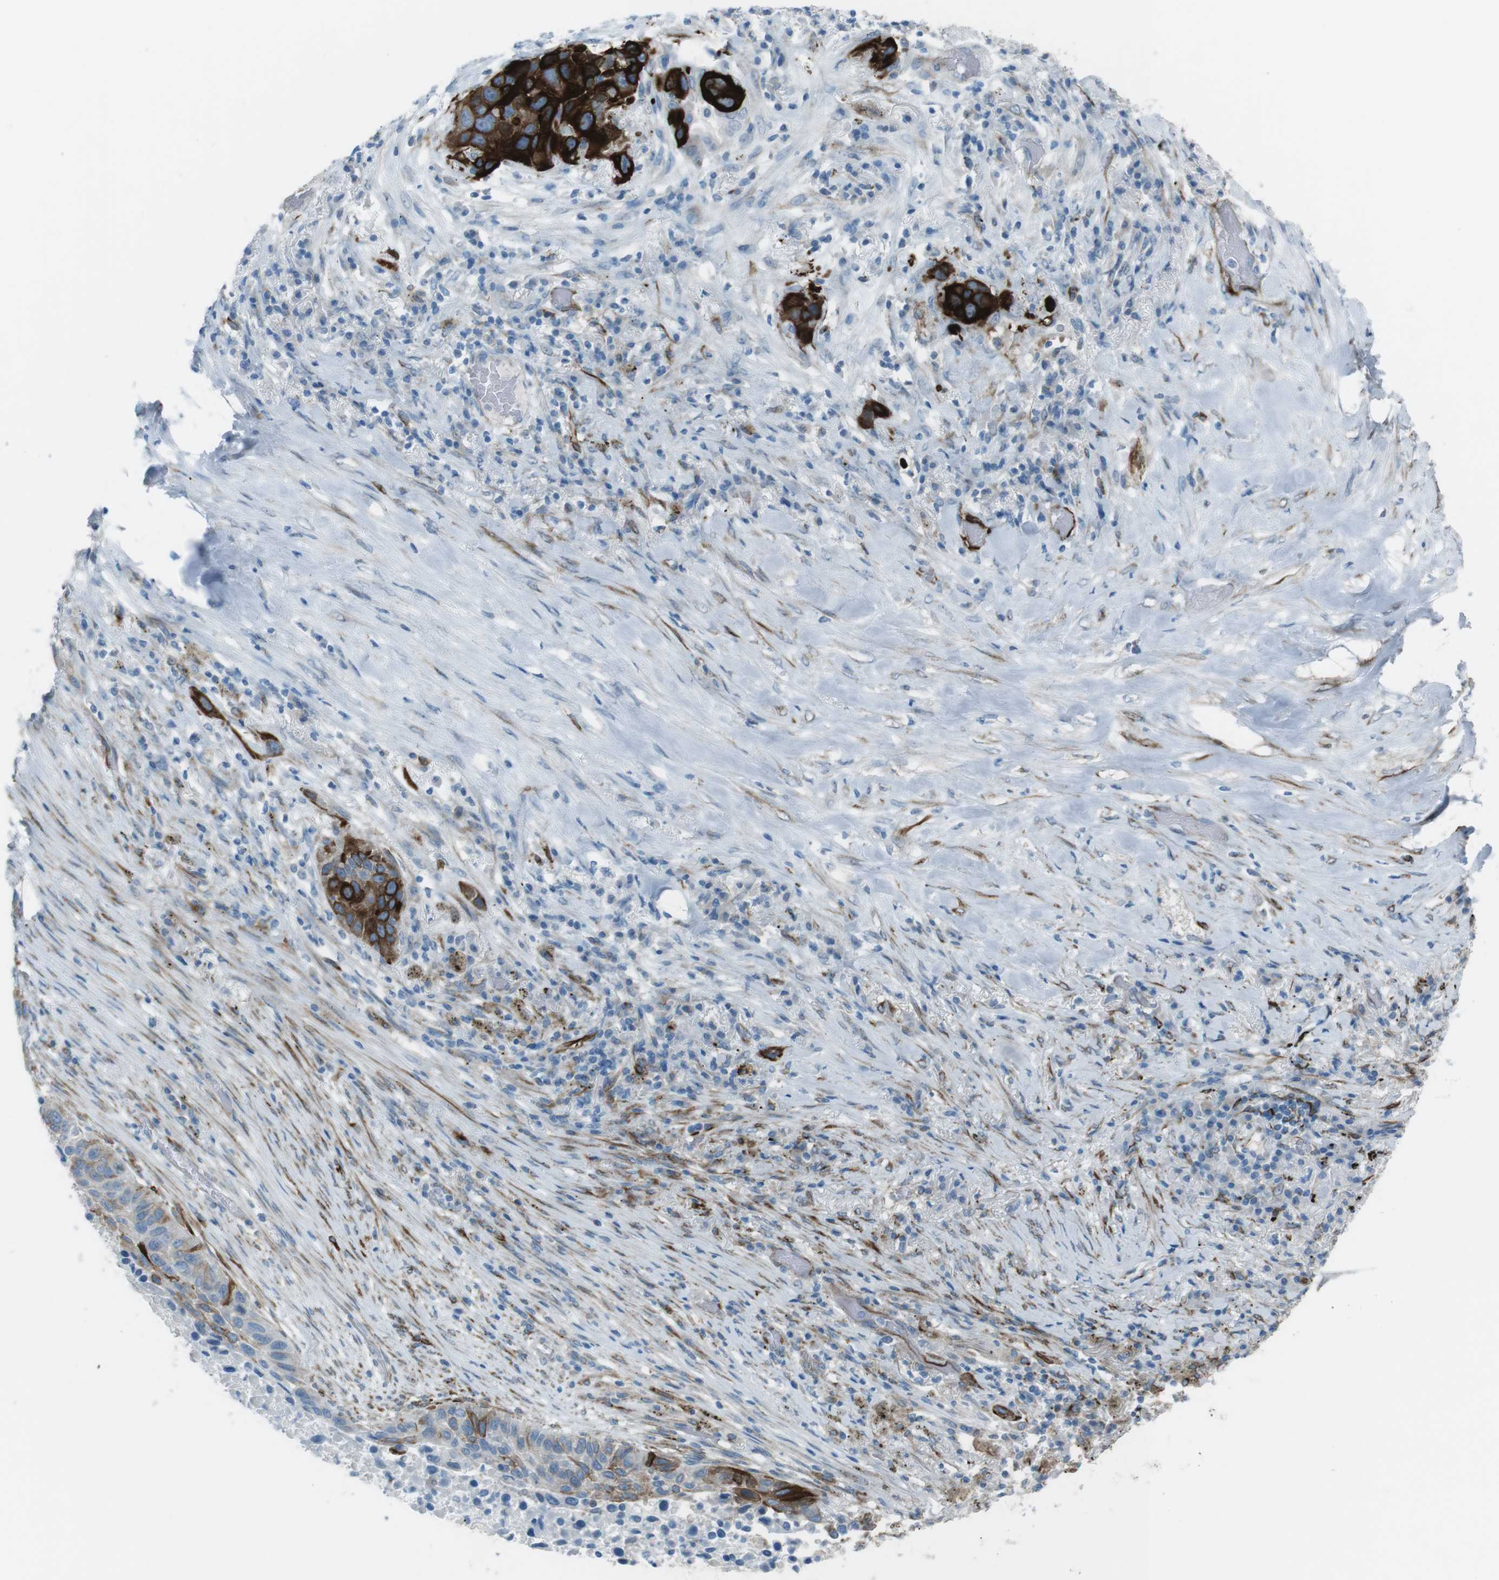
{"staining": {"intensity": "strong", "quantity": ">75%", "location": "cytoplasmic/membranous"}, "tissue": "lung cancer", "cell_type": "Tumor cells", "image_type": "cancer", "snomed": [{"axis": "morphology", "description": "Squamous cell carcinoma, NOS"}, {"axis": "topography", "description": "Lung"}], "caption": "A brown stain labels strong cytoplasmic/membranous expression of a protein in human lung cancer tumor cells. (DAB (3,3'-diaminobenzidine) = brown stain, brightfield microscopy at high magnification).", "gene": "TUBB2A", "patient": {"sex": "male", "age": 57}}